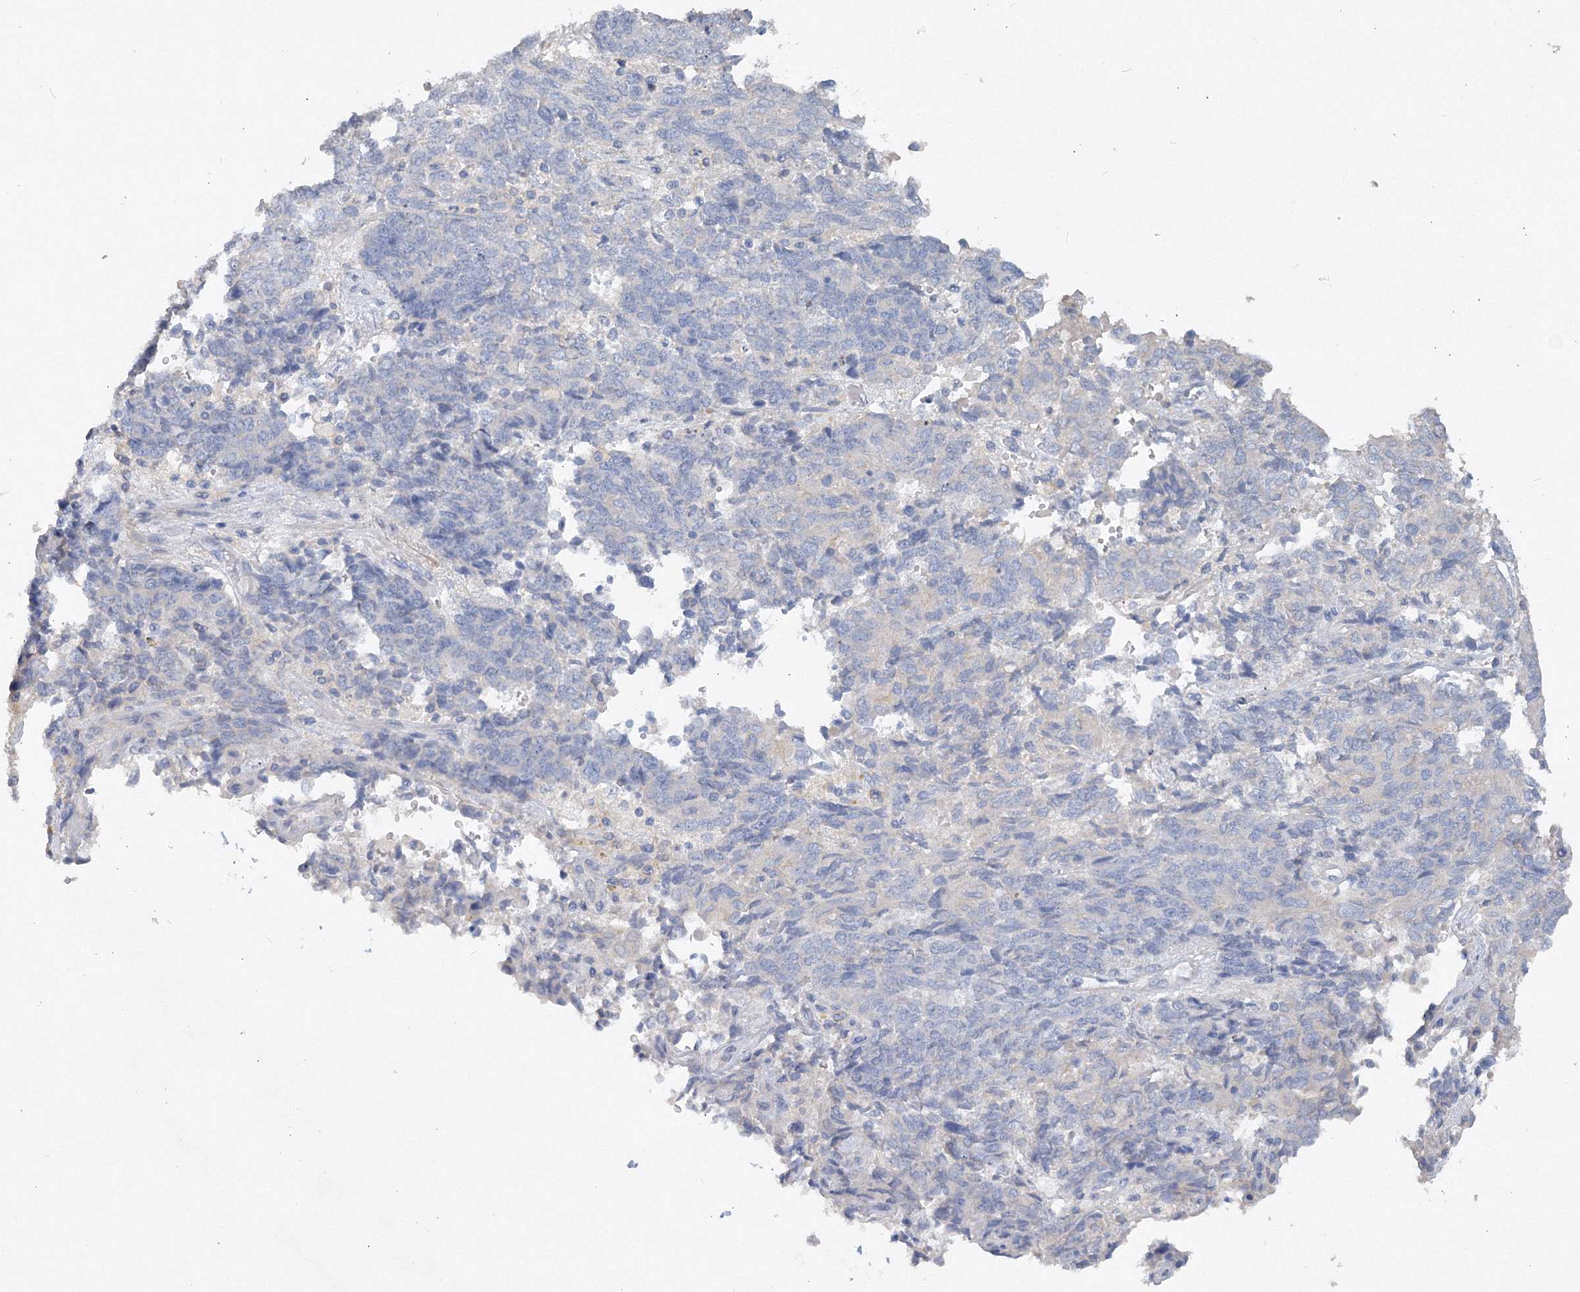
{"staining": {"intensity": "negative", "quantity": "none", "location": "none"}, "tissue": "endometrial cancer", "cell_type": "Tumor cells", "image_type": "cancer", "snomed": [{"axis": "morphology", "description": "Adenocarcinoma, NOS"}, {"axis": "topography", "description": "Endometrium"}], "caption": "Tumor cells show no significant protein positivity in adenocarcinoma (endometrial).", "gene": "OSBPL6", "patient": {"sex": "female", "age": 80}}